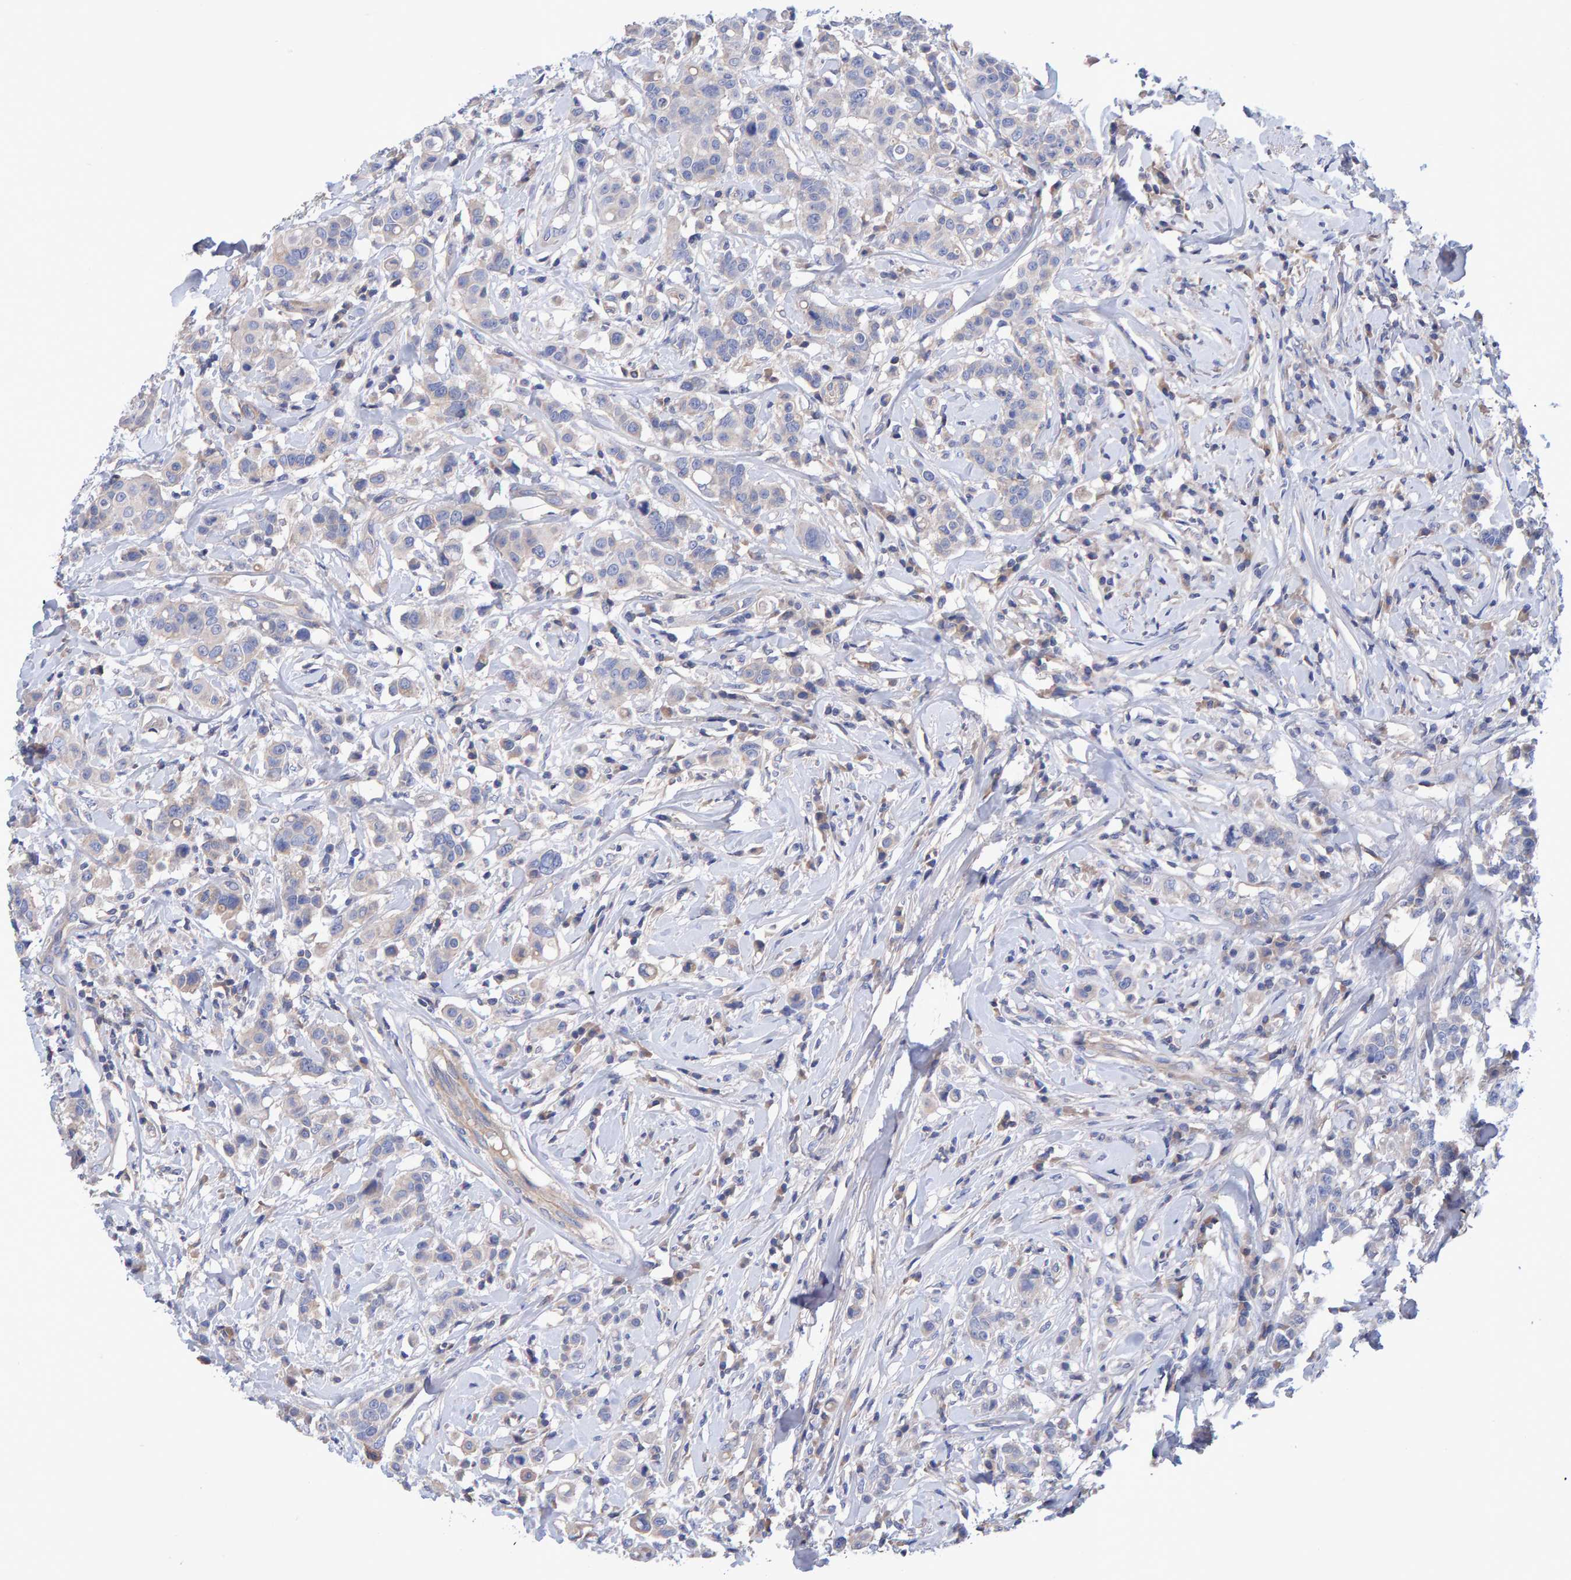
{"staining": {"intensity": "negative", "quantity": "none", "location": "none"}, "tissue": "breast cancer", "cell_type": "Tumor cells", "image_type": "cancer", "snomed": [{"axis": "morphology", "description": "Duct carcinoma"}, {"axis": "topography", "description": "Breast"}], "caption": "An IHC photomicrograph of intraductal carcinoma (breast) is shown. There is no staining in tumor cells of intraductal carcinoma (breast).", "gene": "EFR3A", "patient": {"sex": "female", "age": 27}}